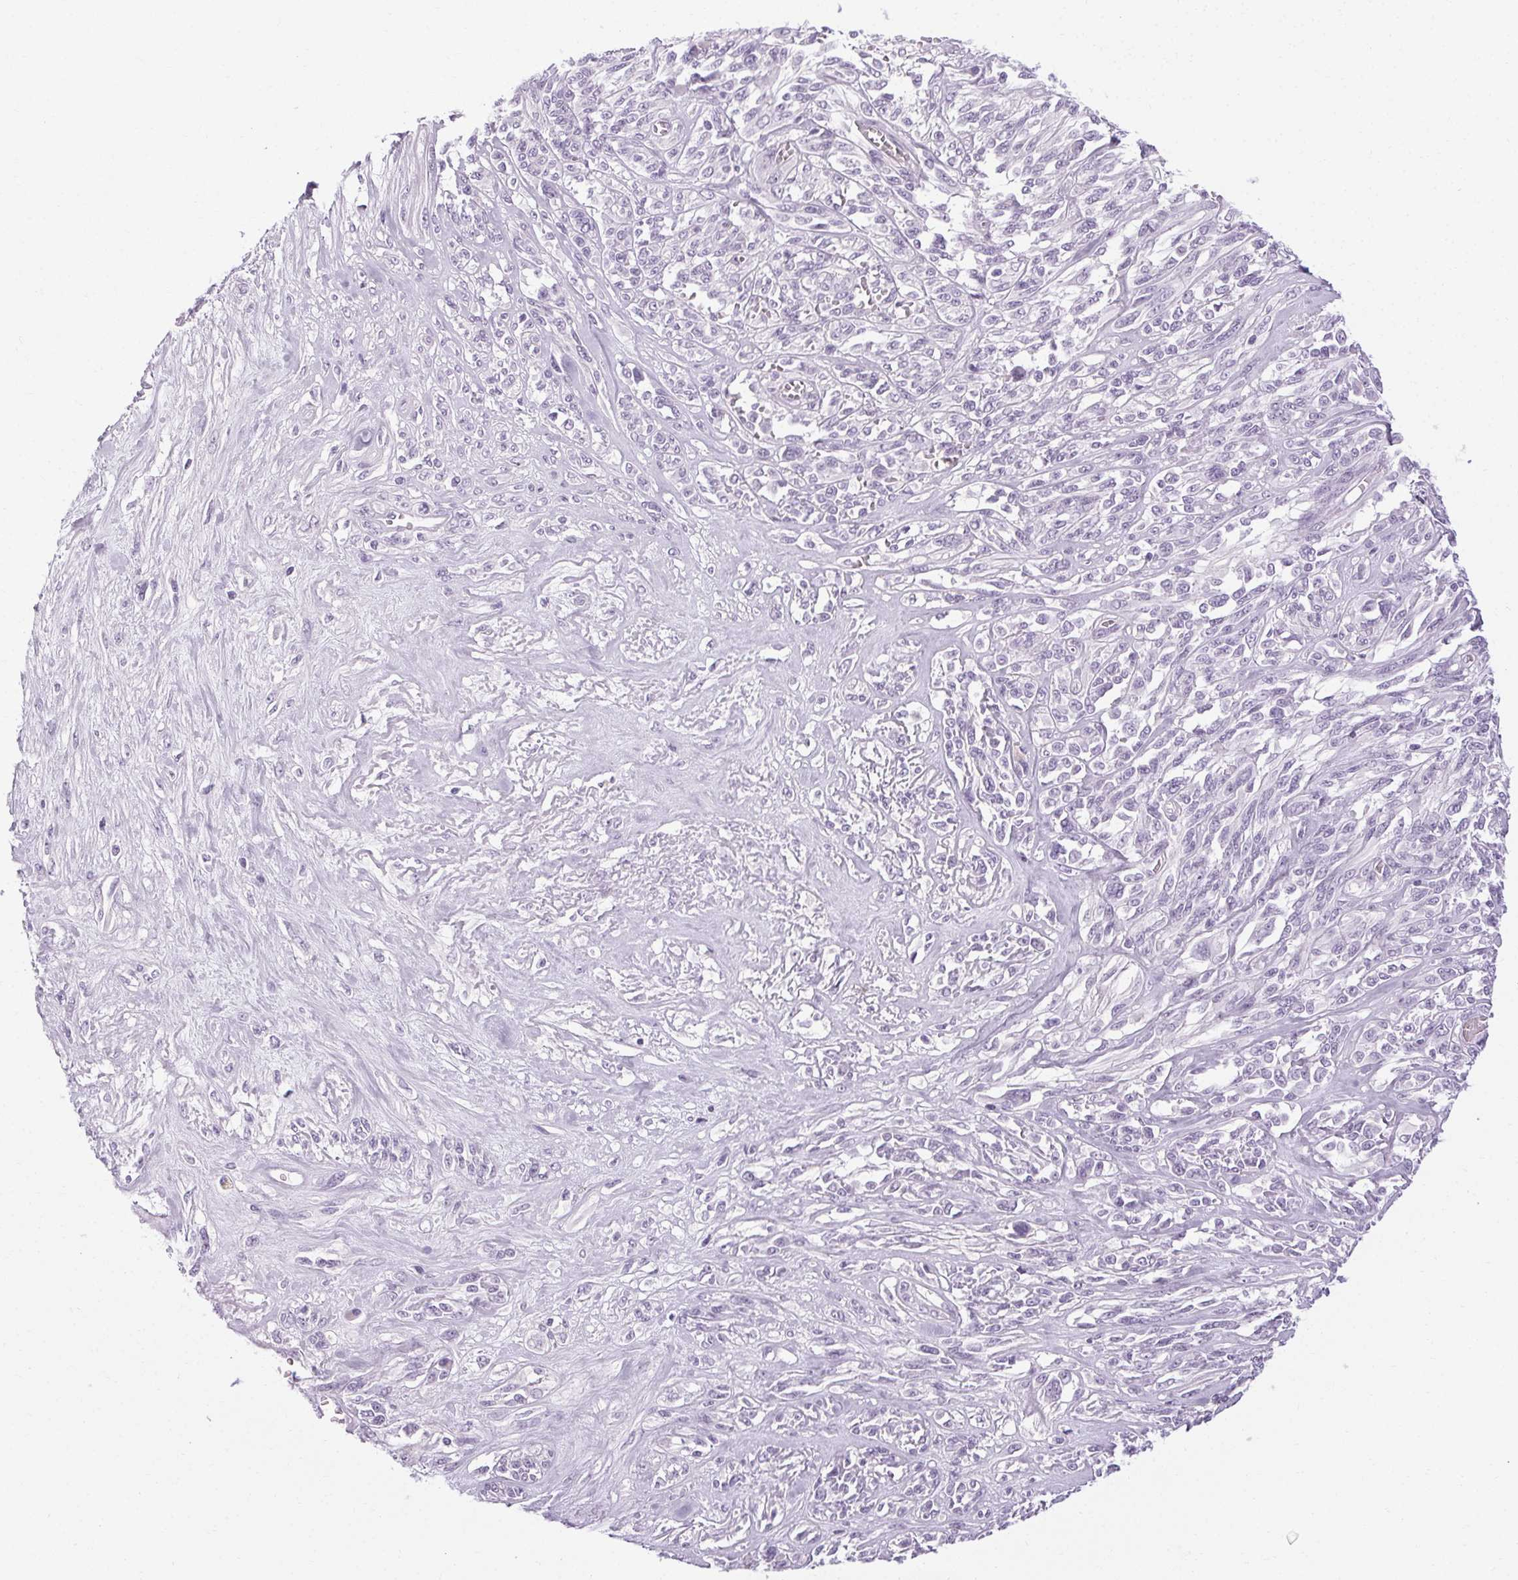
{"staining": {"intensity": "negative", "quantity": "none", "location": "none"}, "tissue": "melanoma", "cell_type": "Tumor cells", "image_type": "cancer", "snomed": [{"axis": "morphology", "description": "Malignant melanoma, NOS"}, {"axis": "topography", "description": "Skin"}], "caption": "The photomicrograph shows no significant positivity in tumor cells of melanoma.", "gene": "POMC", "patient": {"sex": "female", "age": 91}}